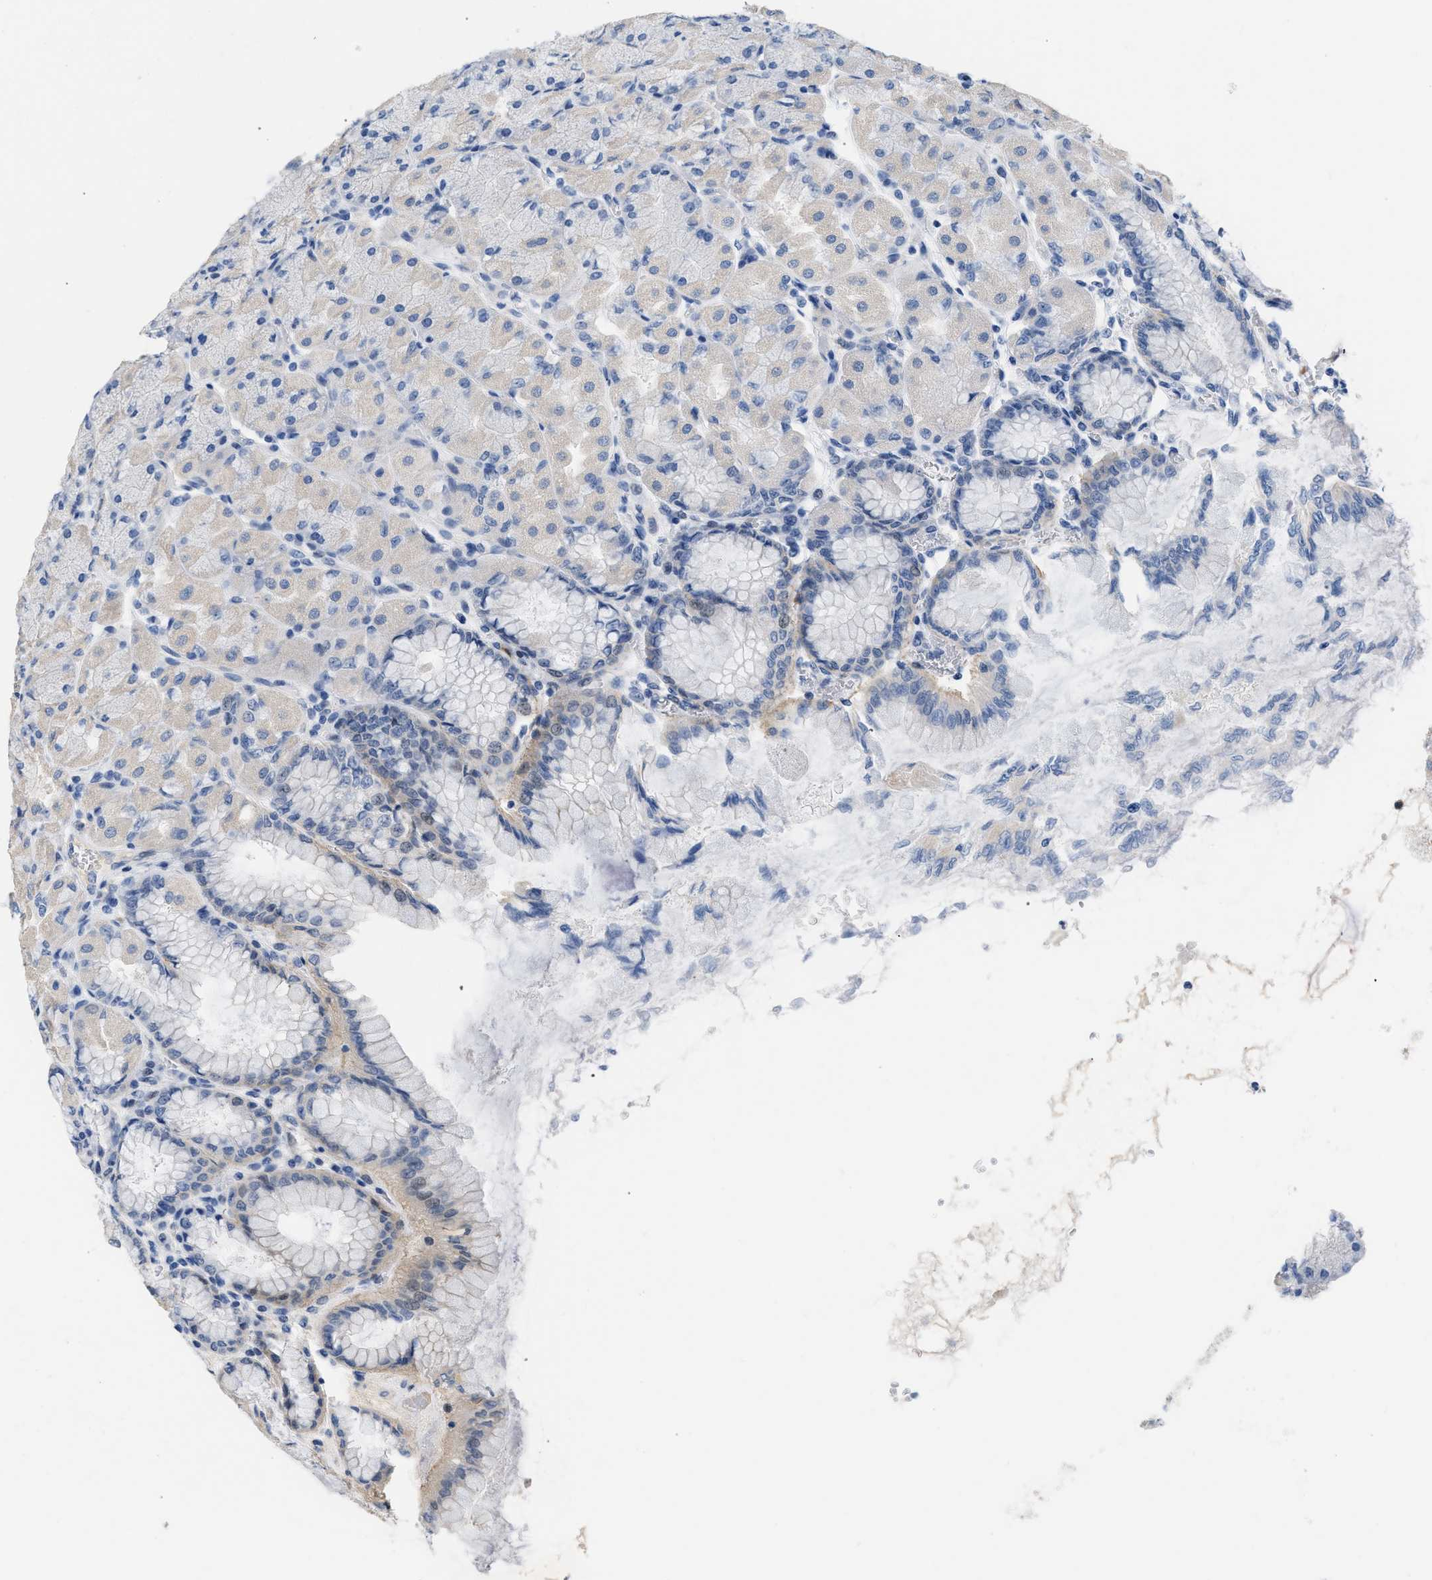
{"staining": {"intensity": "negative", "quantity": "none", "location": "none"}, "tissue": "stomach", "cell_type": "Glandular cells", "image_type": "normal", "snomed": [{"axis": "morphology", "description": "Normal tissue, NOS"}, {"axis": "topography", "description": "Stomach, upper"}], "caption": "Stomach stained for a protein using immunohistochemistry shows no positivity glandular cells.", "gene": "BOLL", "patient": {"sex": "female", "age": 56}}